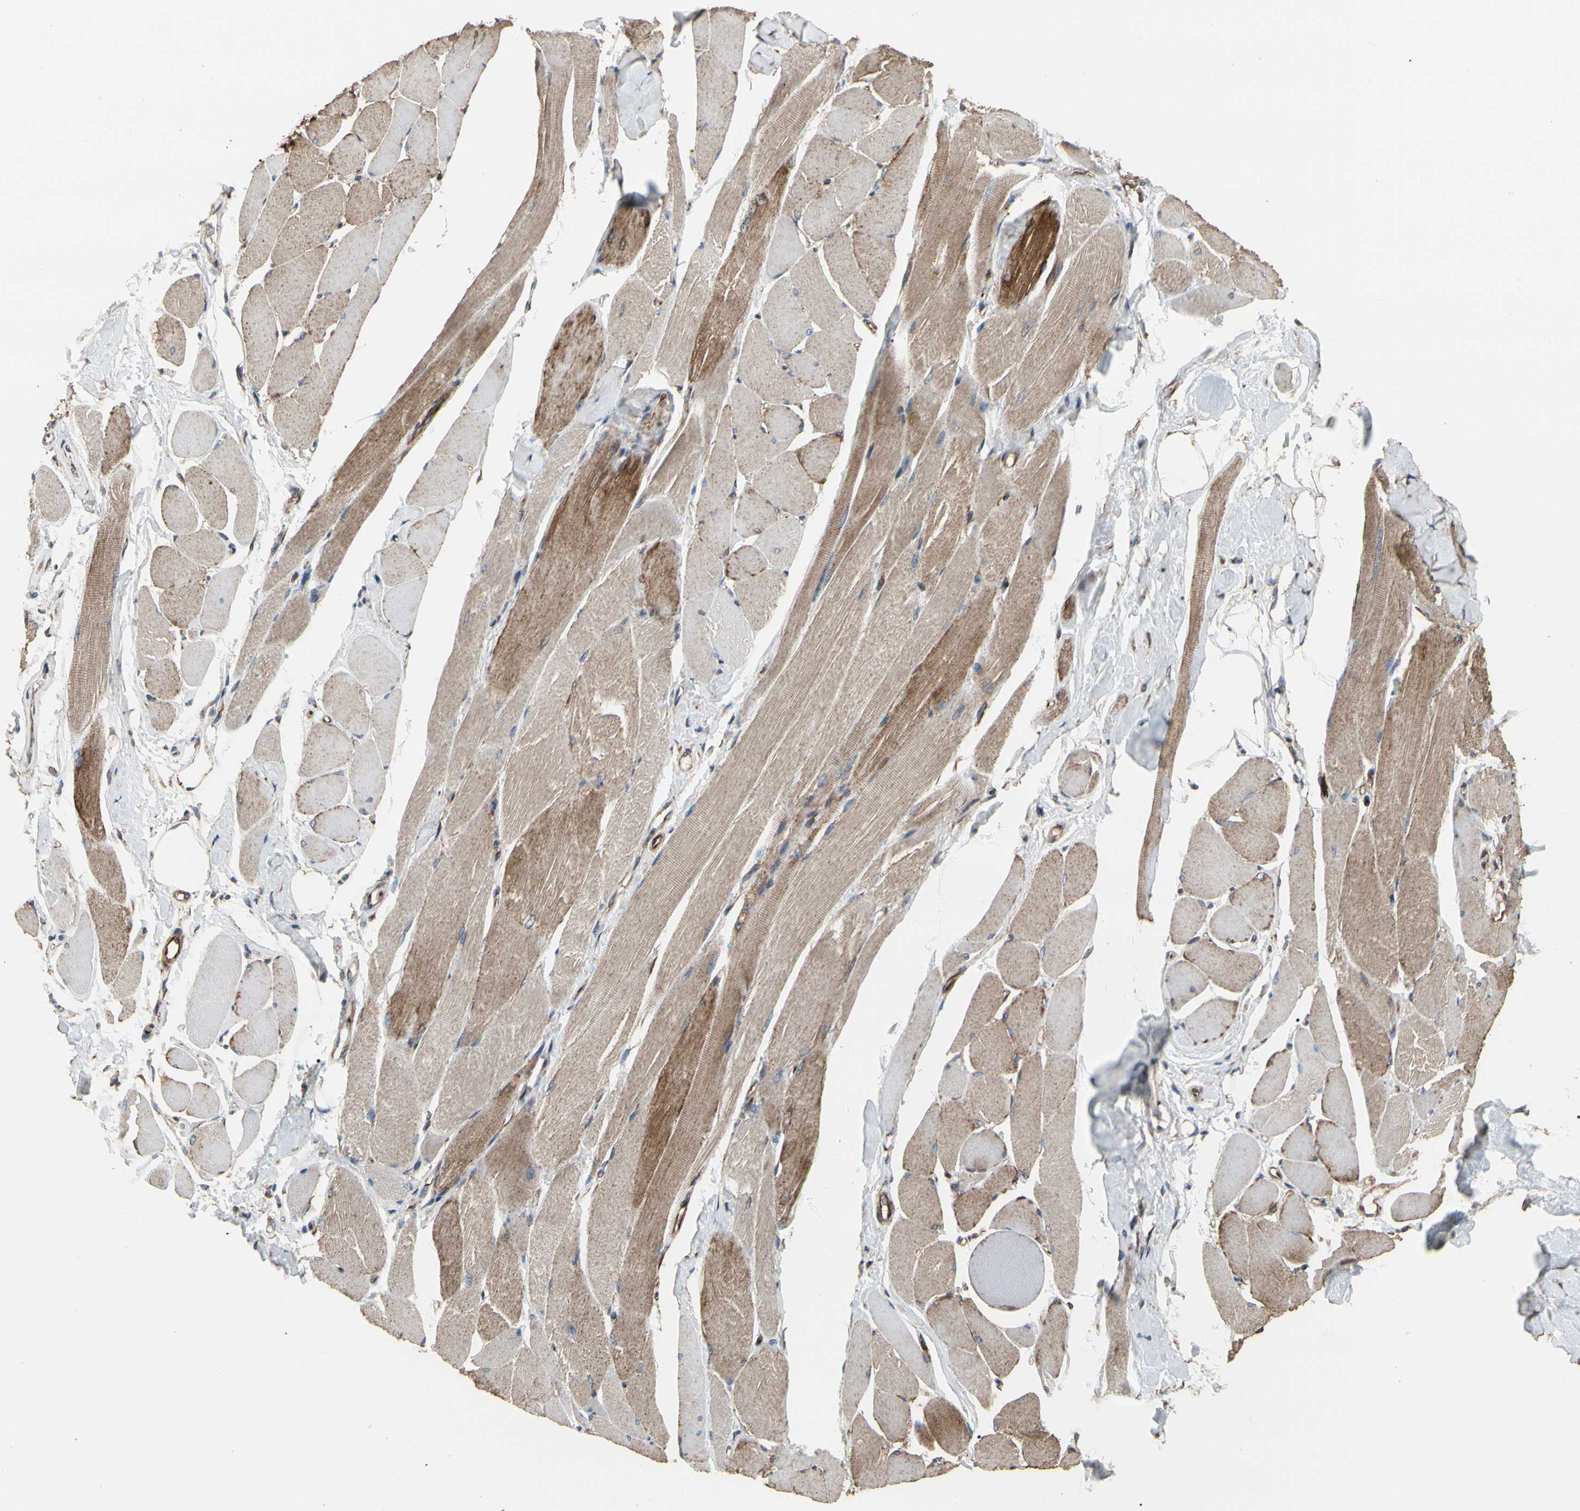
{"staining": {"intensity": "moderate", "quantity": "25%-75%", "location": "cytoplasmic/membranous"}, "tissue": "skeletal muscle", "cell_type": "Myocytes", "image_type": "normal", "snomed": [{"axis": "morphology", "description": "Normal tissue, NOS"}, {"axis": "topography", "description": "Skeletal muscle"}, {"axis": "topography", "description": "Peripheral nerve tissue"}], "caption": "Myocytes demonstrate medium levels of moderate cytoplasmic/membranous expression in about 25%-75% of cells in benign skeletal muscle.", "gene": "TUBA1A", "patient": {"sex": "female", "age": 84}}